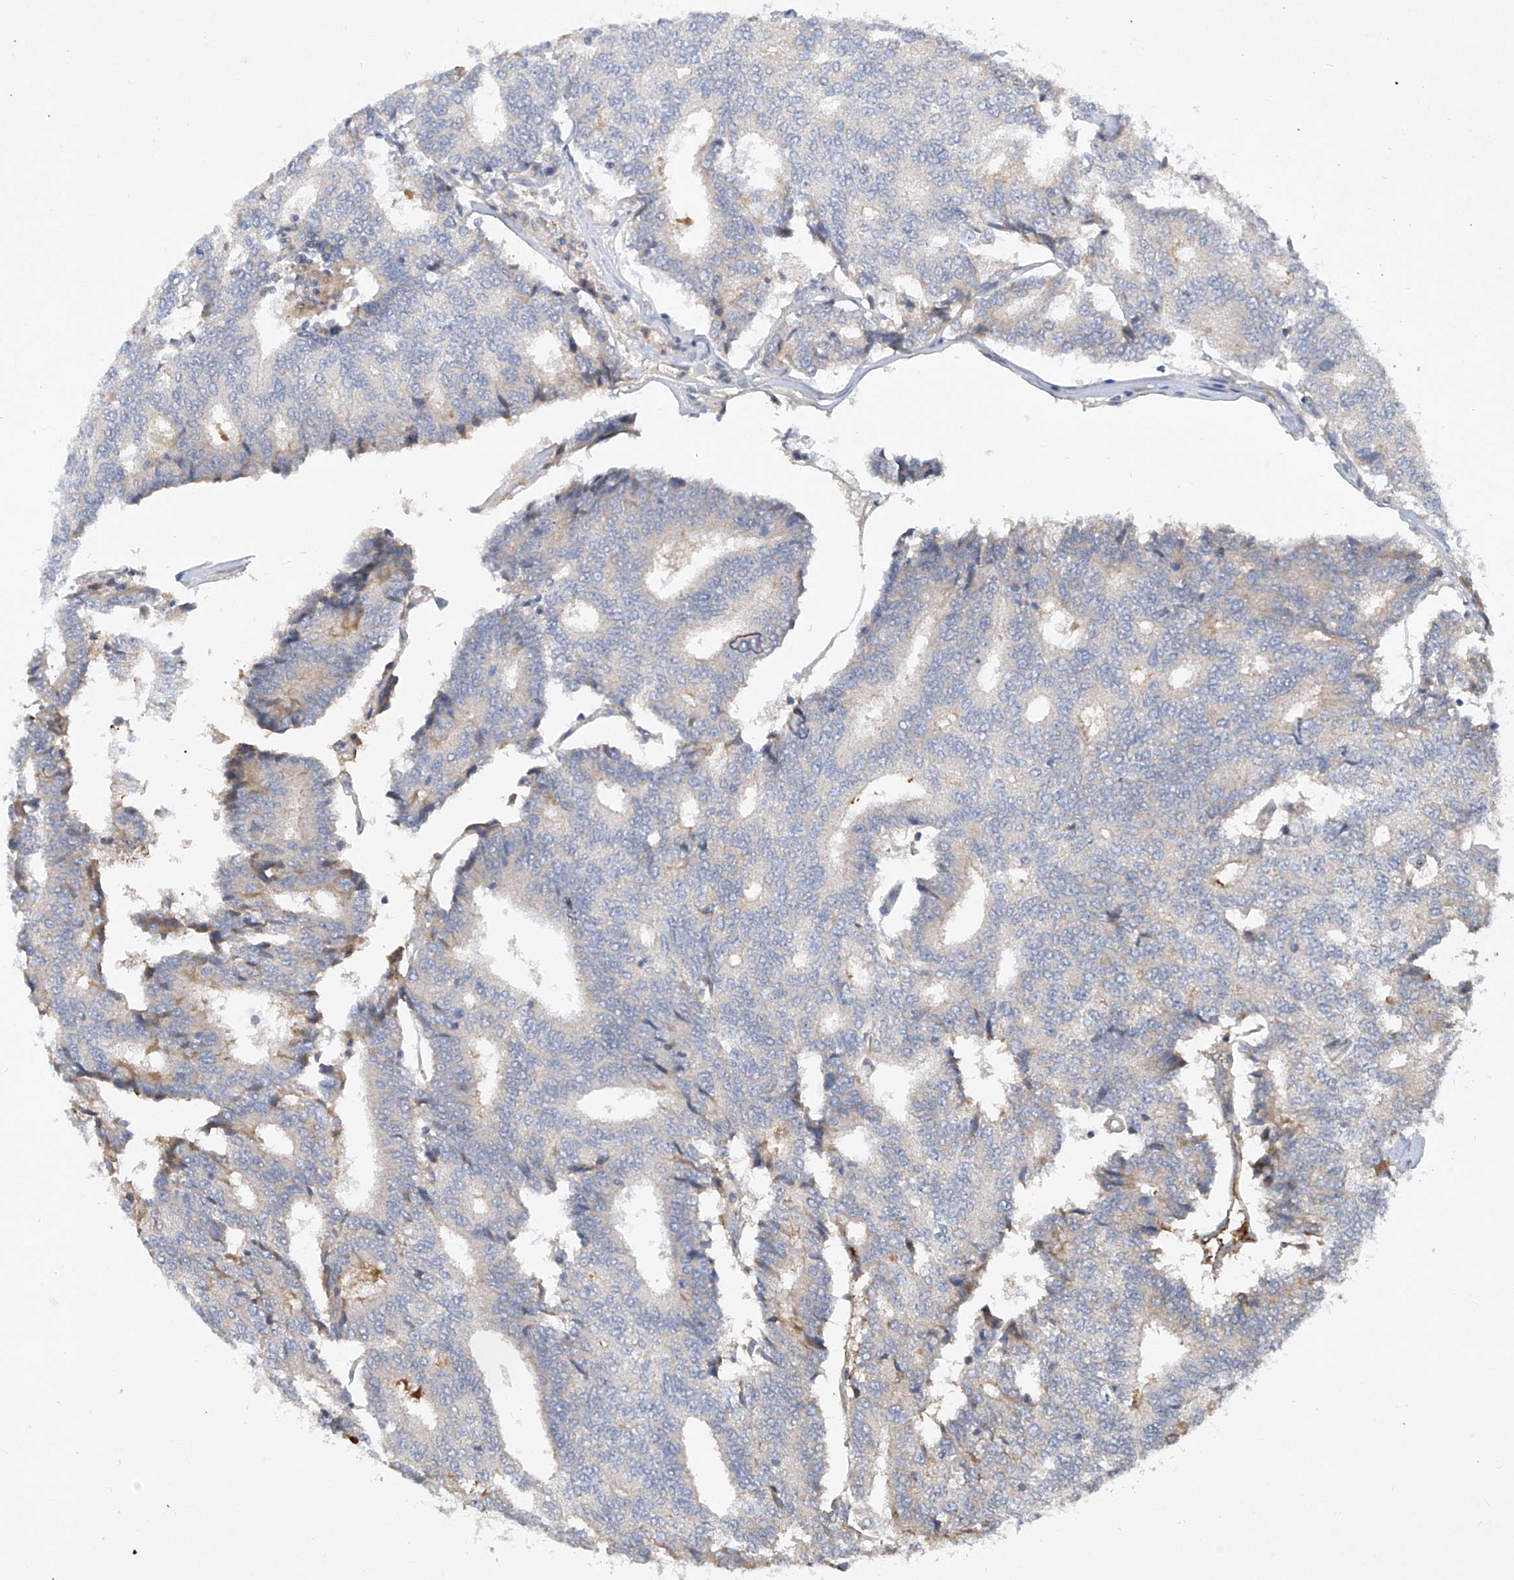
{"staining": {"intensity": "weak", "quantity": "<25%", "location": "cytoplasmic/membranous"}, "tissue": "prostate cancer", "cell_type": "Tumor cells", "image_type": "cancer", "snomed": [{"axis": "morphology", "description": "Normal tissue, NOS"}, {"axis": "morphology", "description": "Adenocarcinoma, High grade"}, {"axis": "topography", "description": "Prostate"}, {"axis": "topography", "description": "Seminal veicle"}], "caption": "Prostate cancer was stained to show a protein in brown. There is no significant expression in tumor cells.", "gene": "HAS3", "patient": {"sex": "male", "age": 55}}